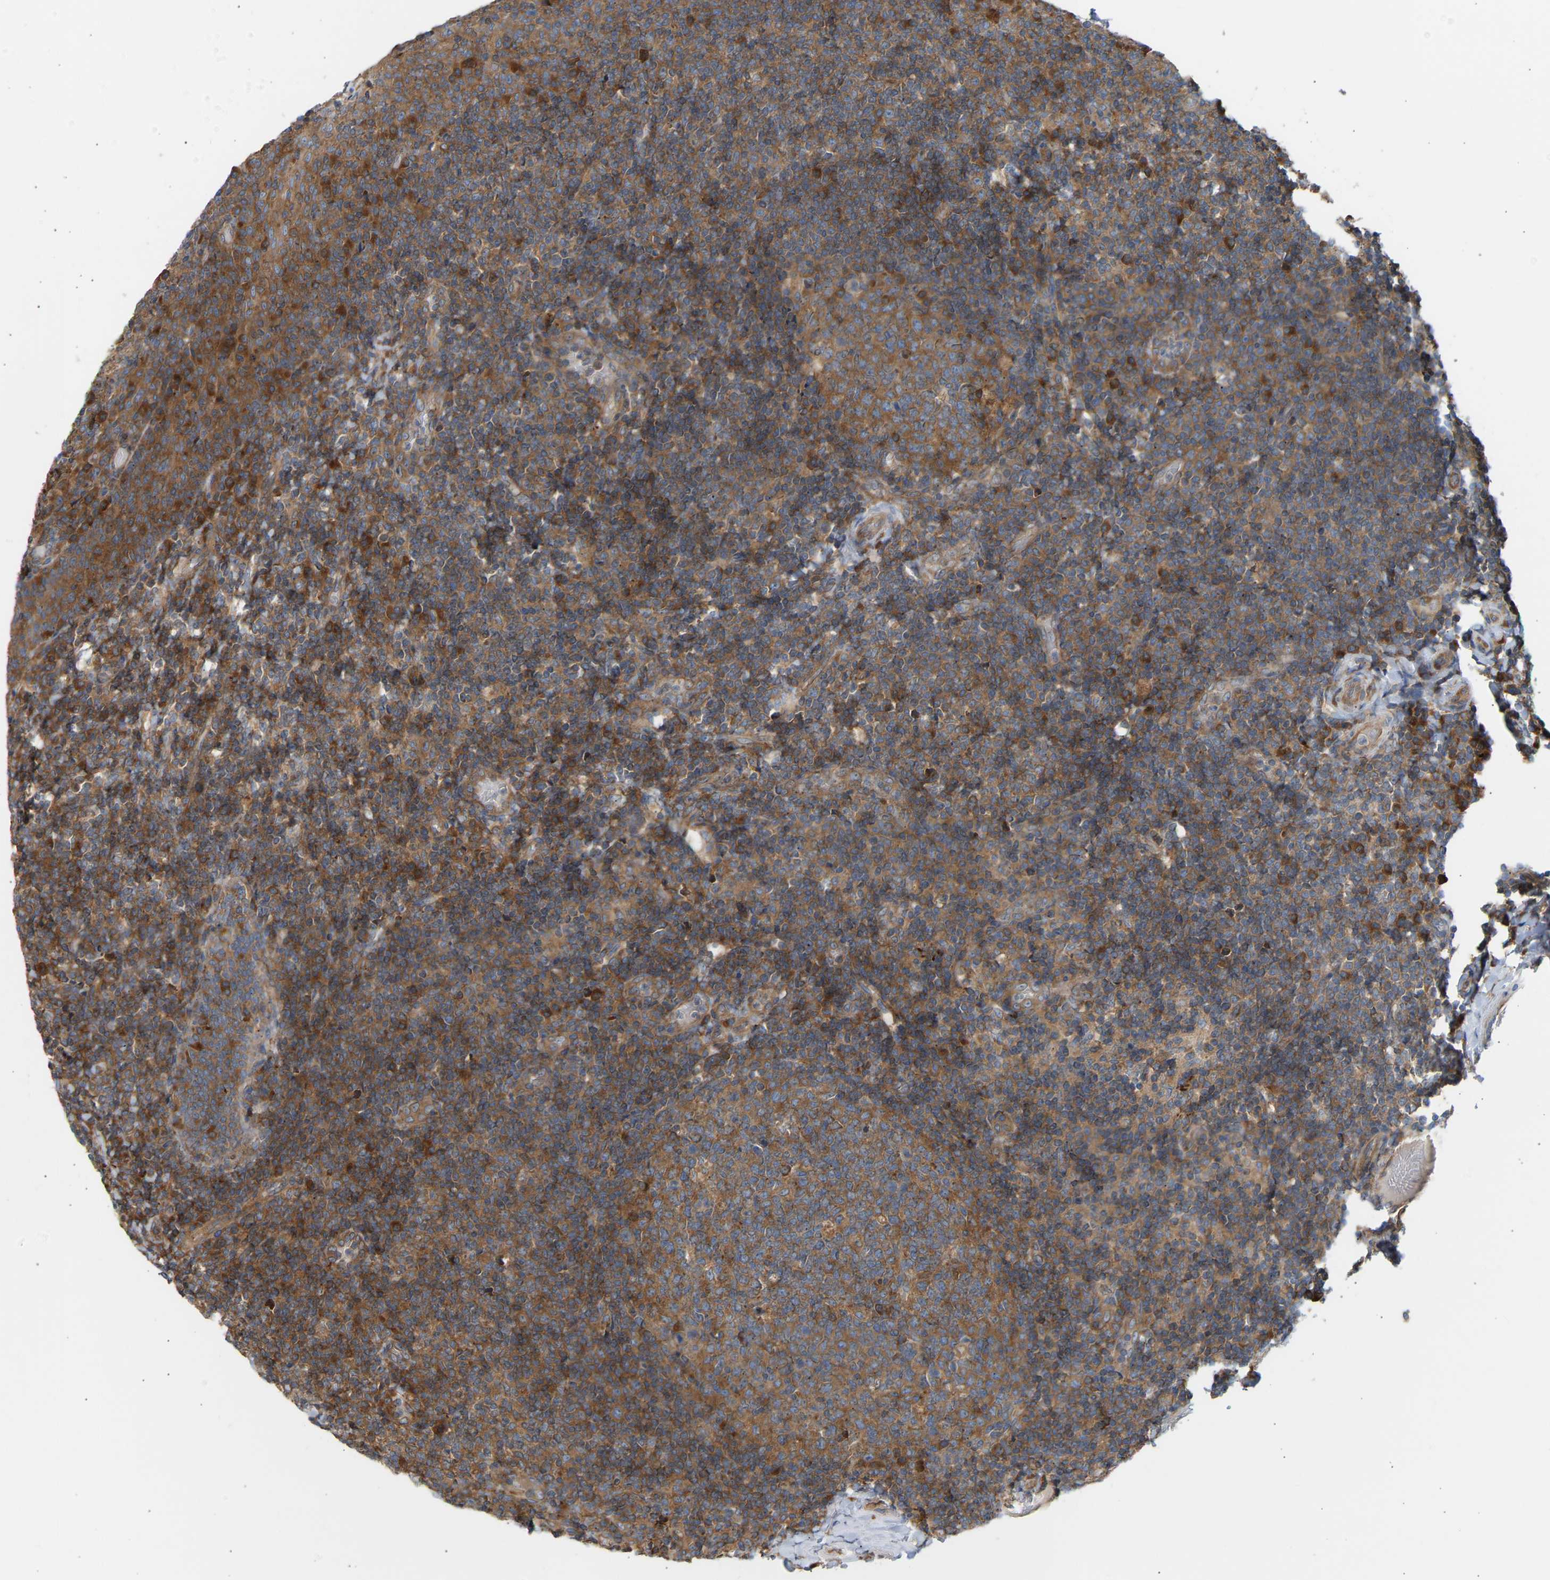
{"staining": {"intensity": "moderate", "quantity": ">75%", "location": "cytoplasmic/membranous"}, "tissue": "tonsil", "cell_type": "Germinal center cells", "image_type": "normal", "snomed": [{"axis": "morphology", "description": "Normal tissue, NOS"}, {"axis": "topography", "description": "Tonsil"}], "caption": "Protein analysis of benign tonsil exhibits moderate cytoplasmic/membranous positivity in approximately >75% of germinal center cells.", "gene": "GCN1", "patient": {"sex": "female", "age": 19}}